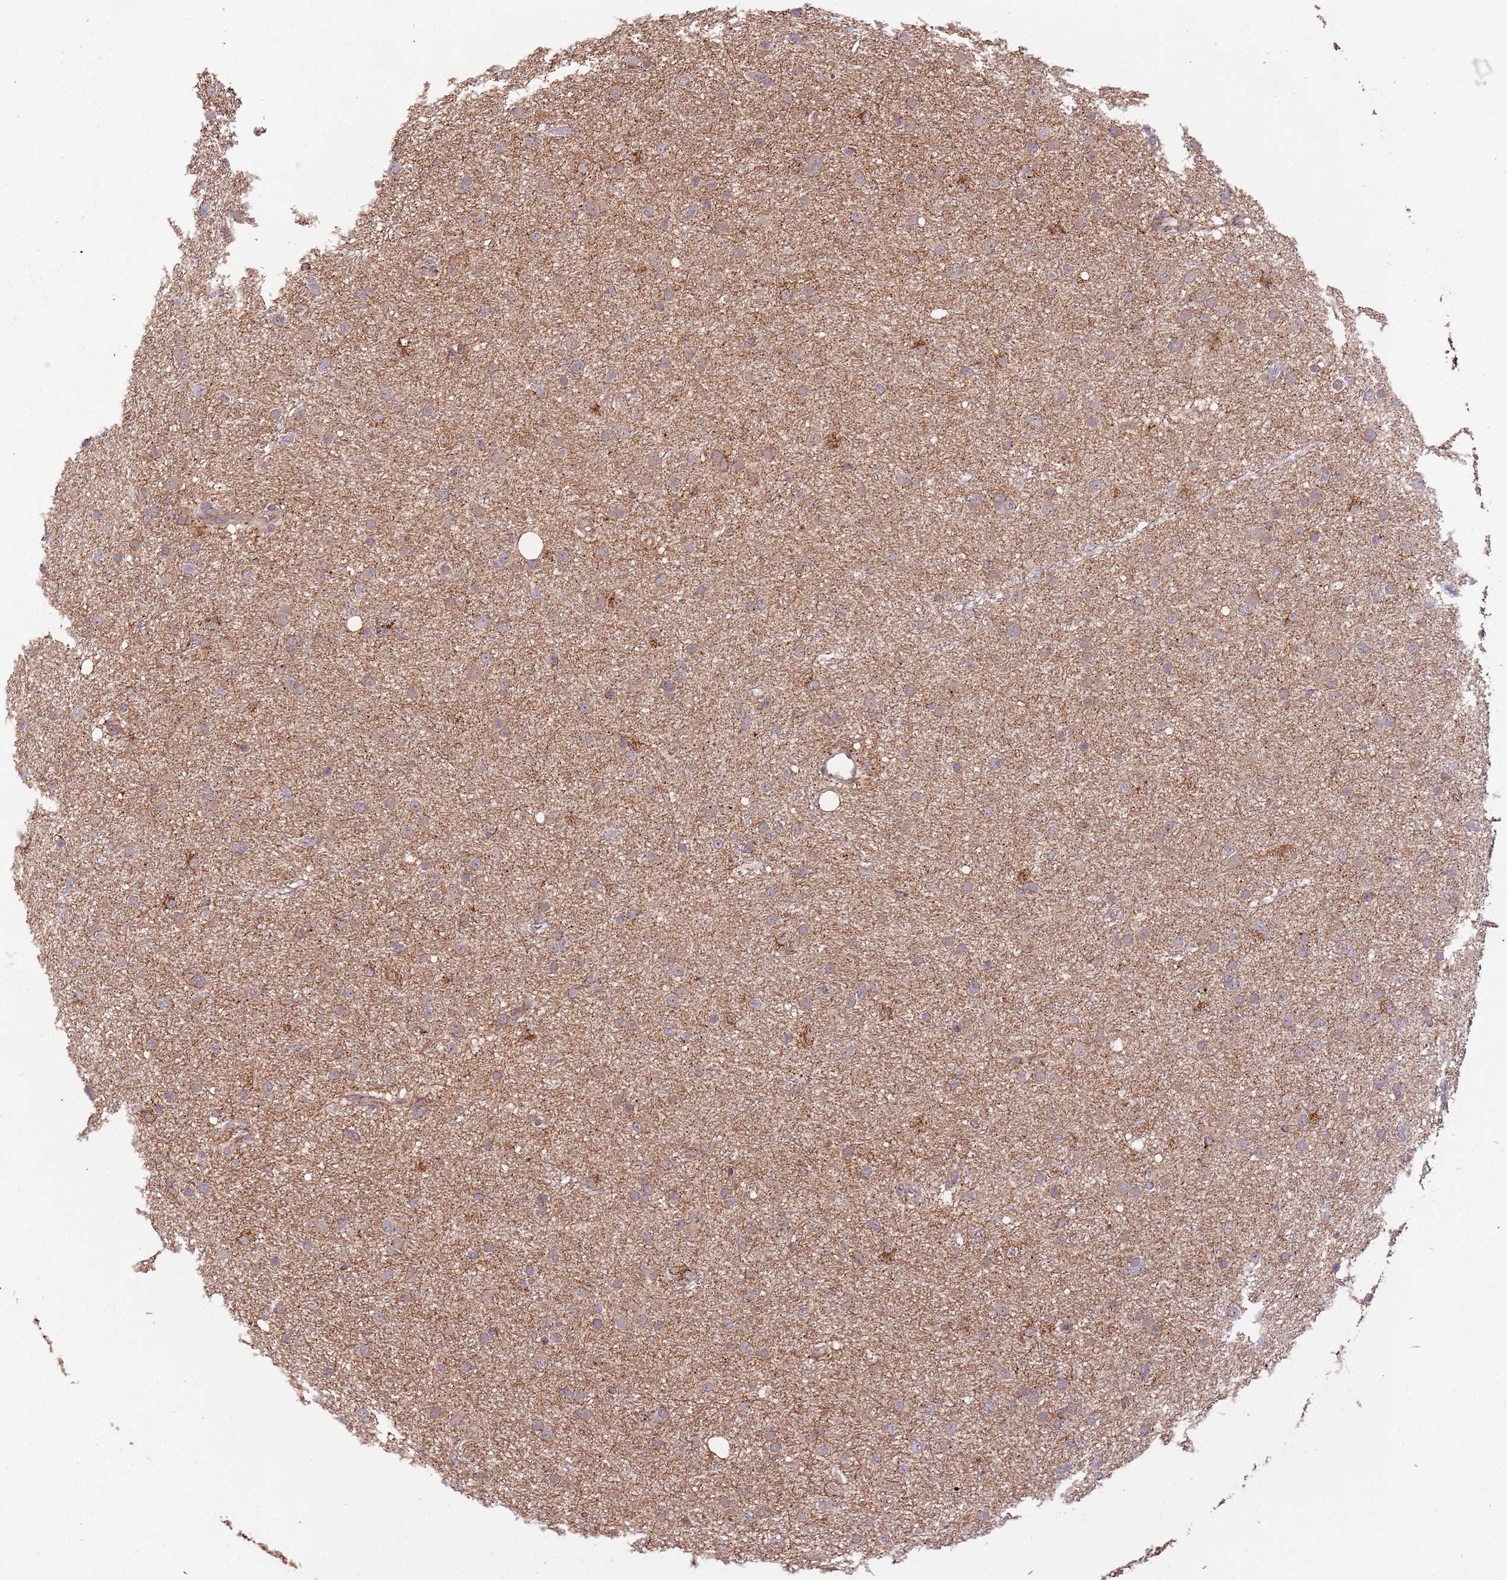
{"staining": {"intensity": "moderate", "quantity": "<25%", "location": "cytoplasmic/membranous"}, "tissue": "glioma", "cell_type": "Tumor cells", "image_type": "cancer", "snomed": [{"axis": "morphology", "description": "Glioma, malignant, Low grade"}, {"axis": "topography", "description": "Cerebral cortex"}], "caption": "Protein expression analysis of malignant glioma (low-grade) displays moderate cytoplasmic/membranous staining in approximately <25% of tumor cells.", "gene": "ULK3", "patient": {"sex": "female", "age": 39}}